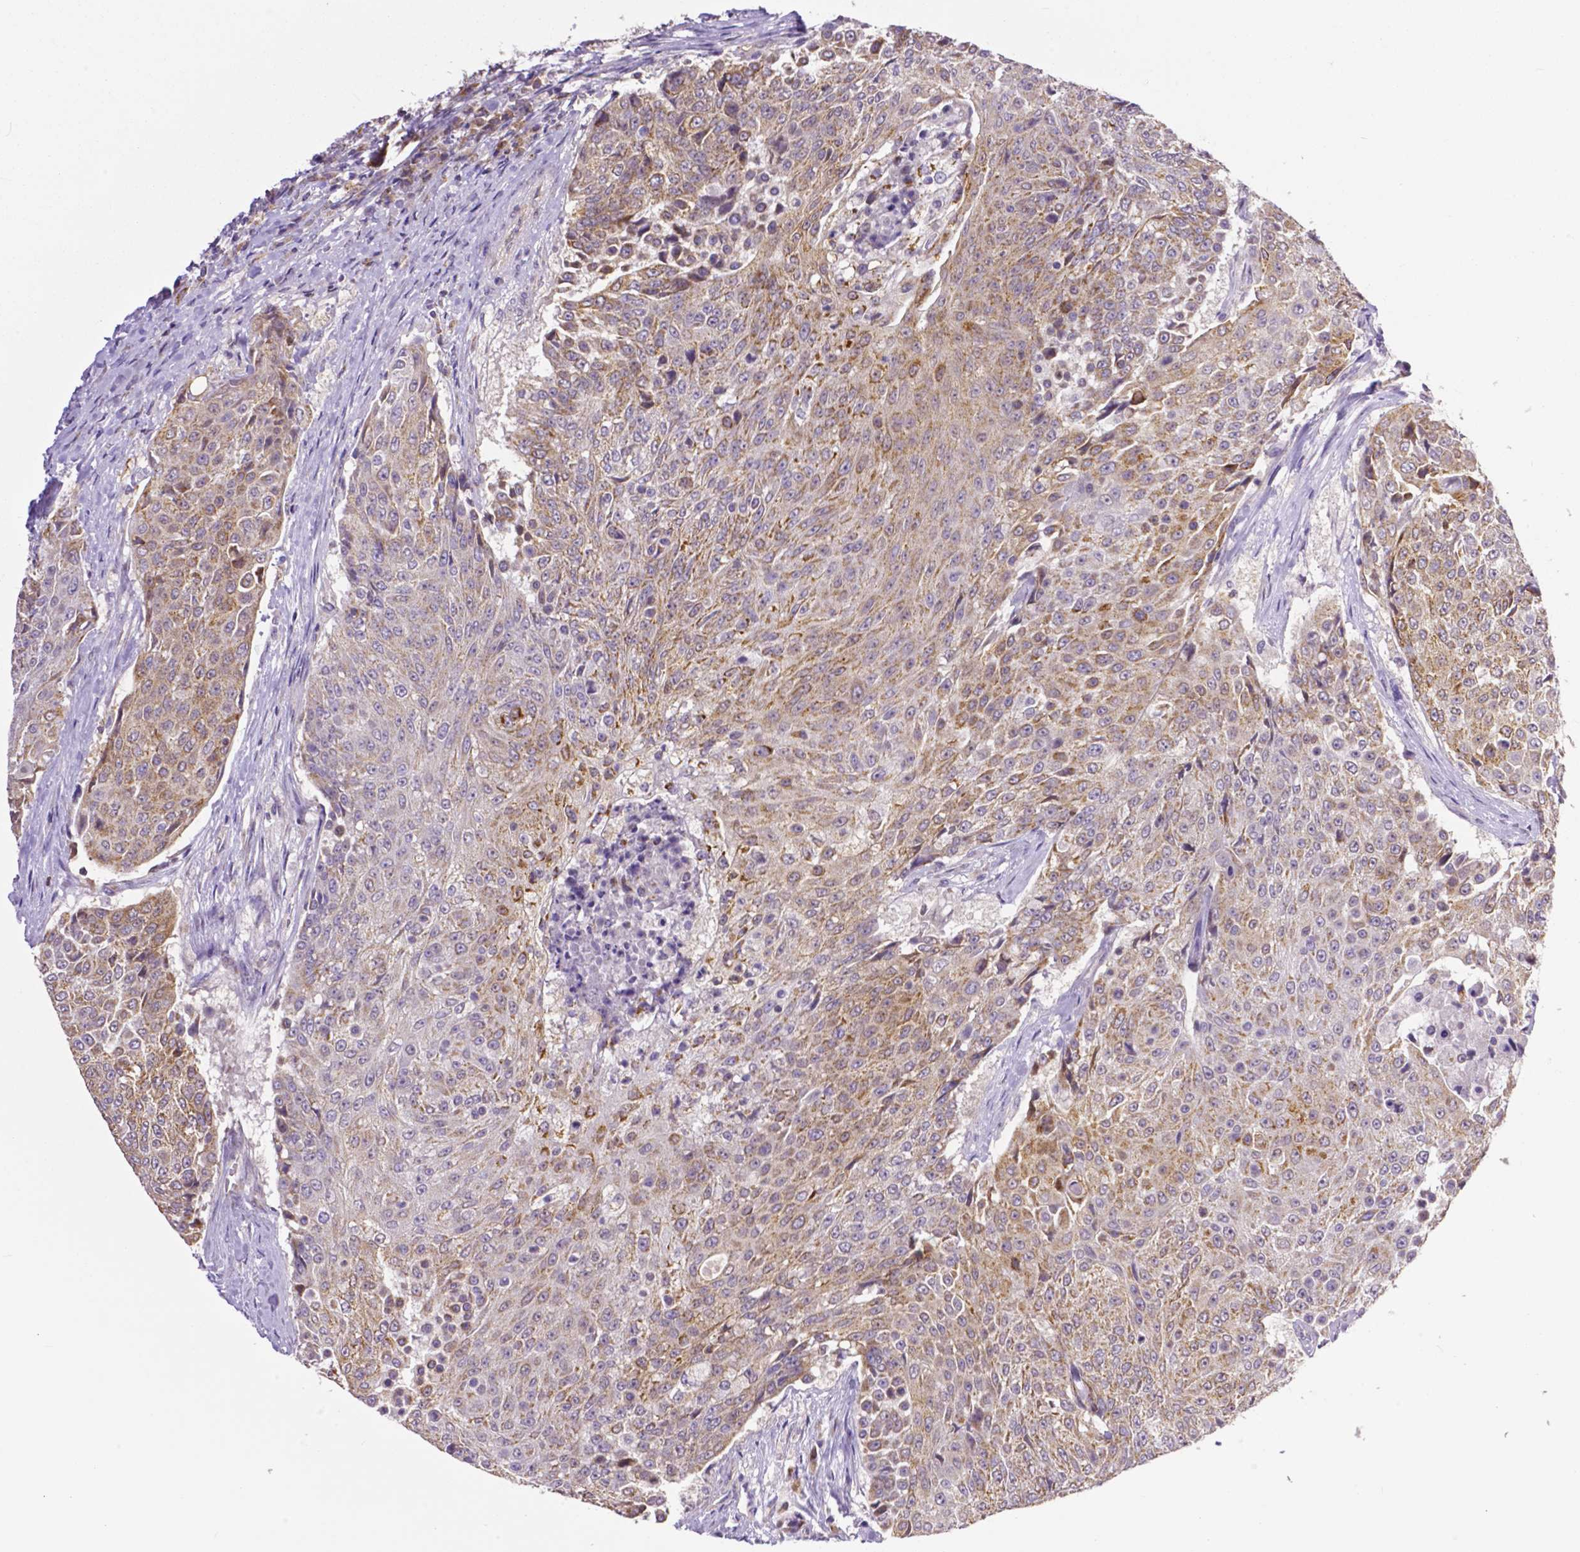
{"staining": {"intensity": "moderate", "quantity": ">75%", "location": "cytoplasmic/membranous"}, "tissue": "urothelial cancer", "cell_type": "Tumor cells", "image_type": "cancer", "snomed": [{"axis": "morphology", "description": "Urothelial carcinoma, High grade"}, {"axis": "topography", "description": "Urinary bladder"}], "caption": "Urothelial cancer stained for a protein (brown) exhibits moderate cytoplasmic/membranous positive expression in approximately >75% of tumor cells.", "gene": "MCL1", "patient": {"sex": "female", "age": 63}}